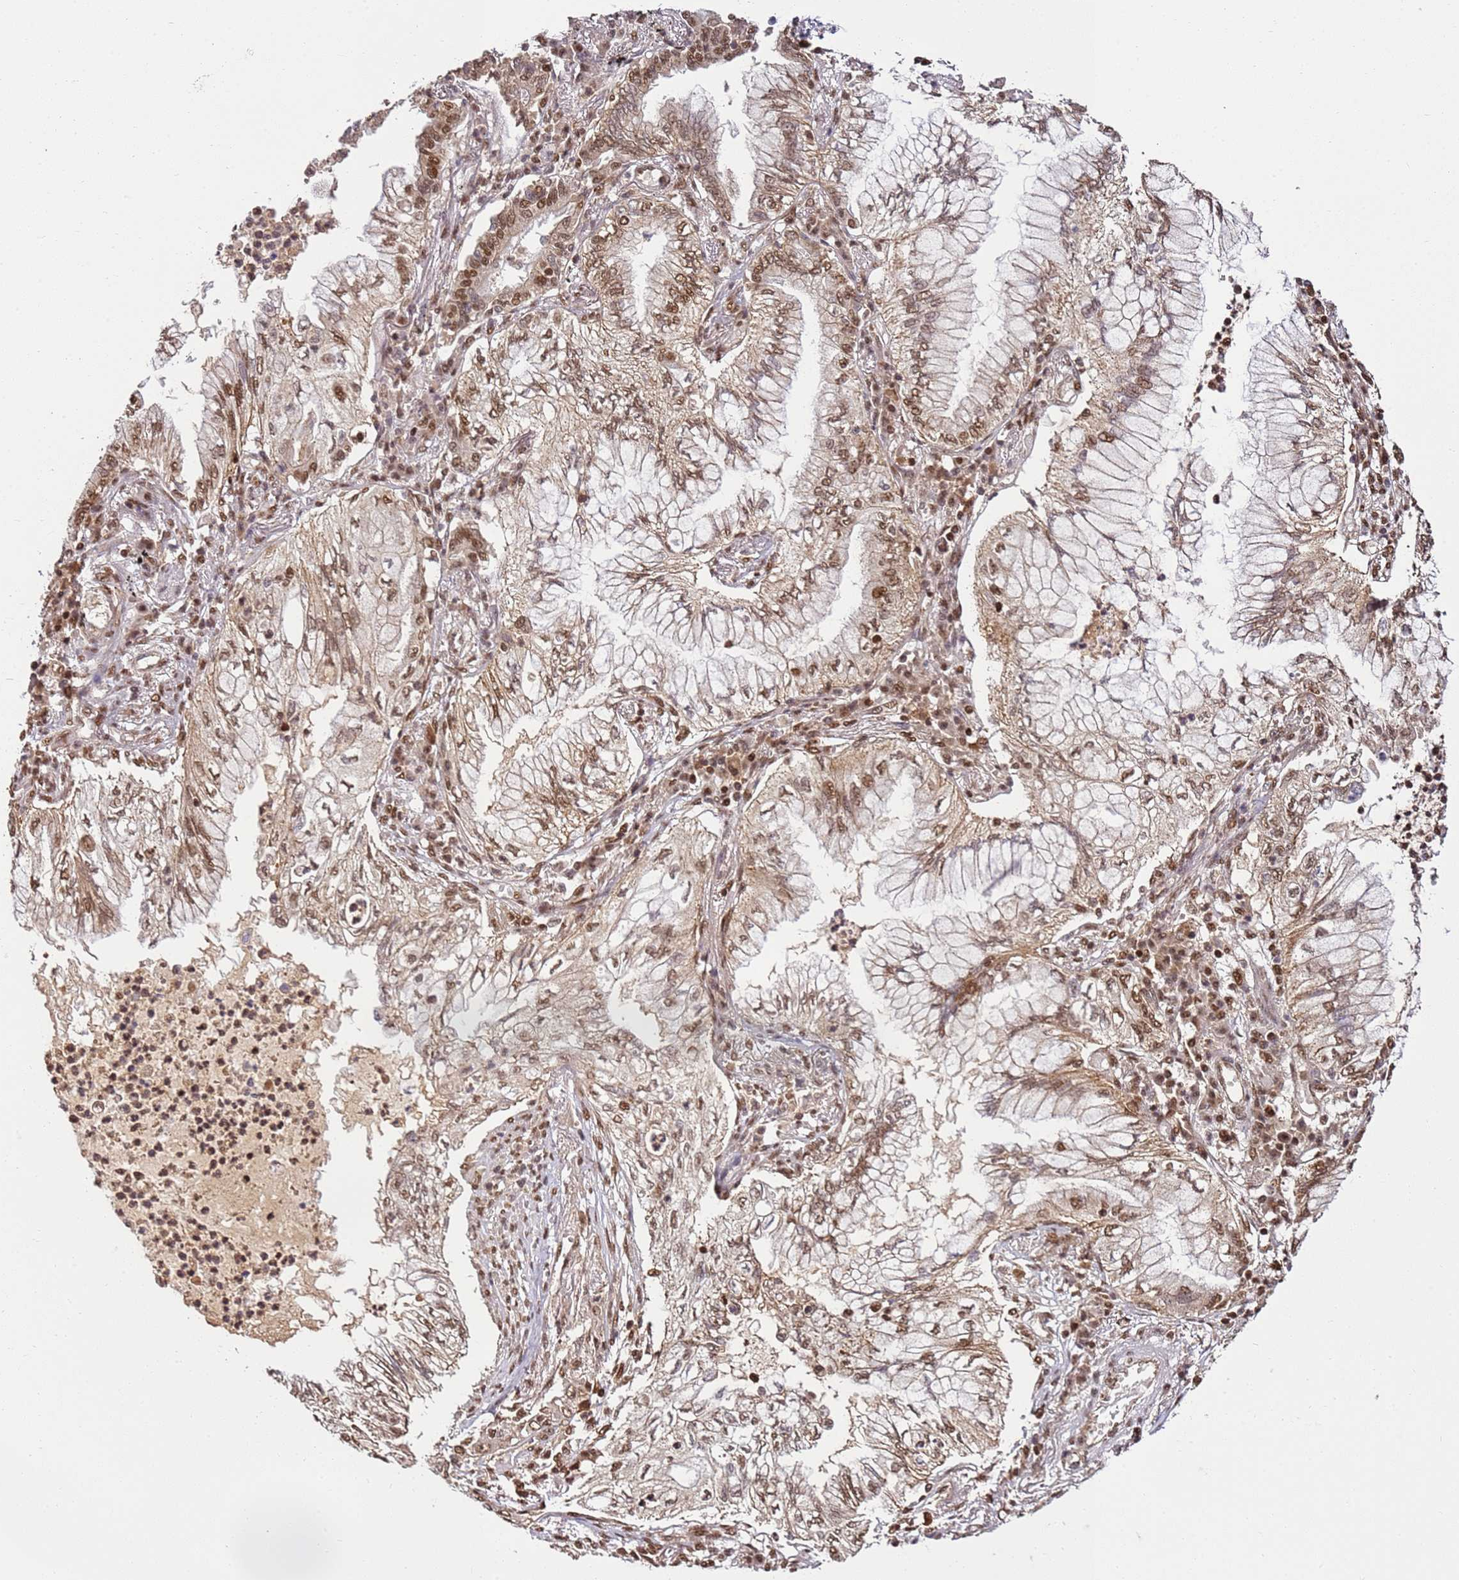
{"staining": {"intensity": "moderate", "quantity": ">75%", "location": "nuclear"}, "tissue": "lung cancer", "cell_type": "Tumor cells", "image_type": "cancer", "snomed": [{"axis": "morphology", "description": "Adenocarcinoma, NOS"}, {"axis": "topography", "description": "Lung"}], "caption": "Immunohistochemistry (IHC) micrograph of neoplastic tissue: human lung cancer (adenocarcinoma) stained using immunohistochemistry (IHC) shows medium levels of moderate protein expression localized specifically in the nuclear of tumor cells, appearing as a nuclear brown color.", "gene": "ZBTB12", "patient": {"sex": "female", "age": 70}}